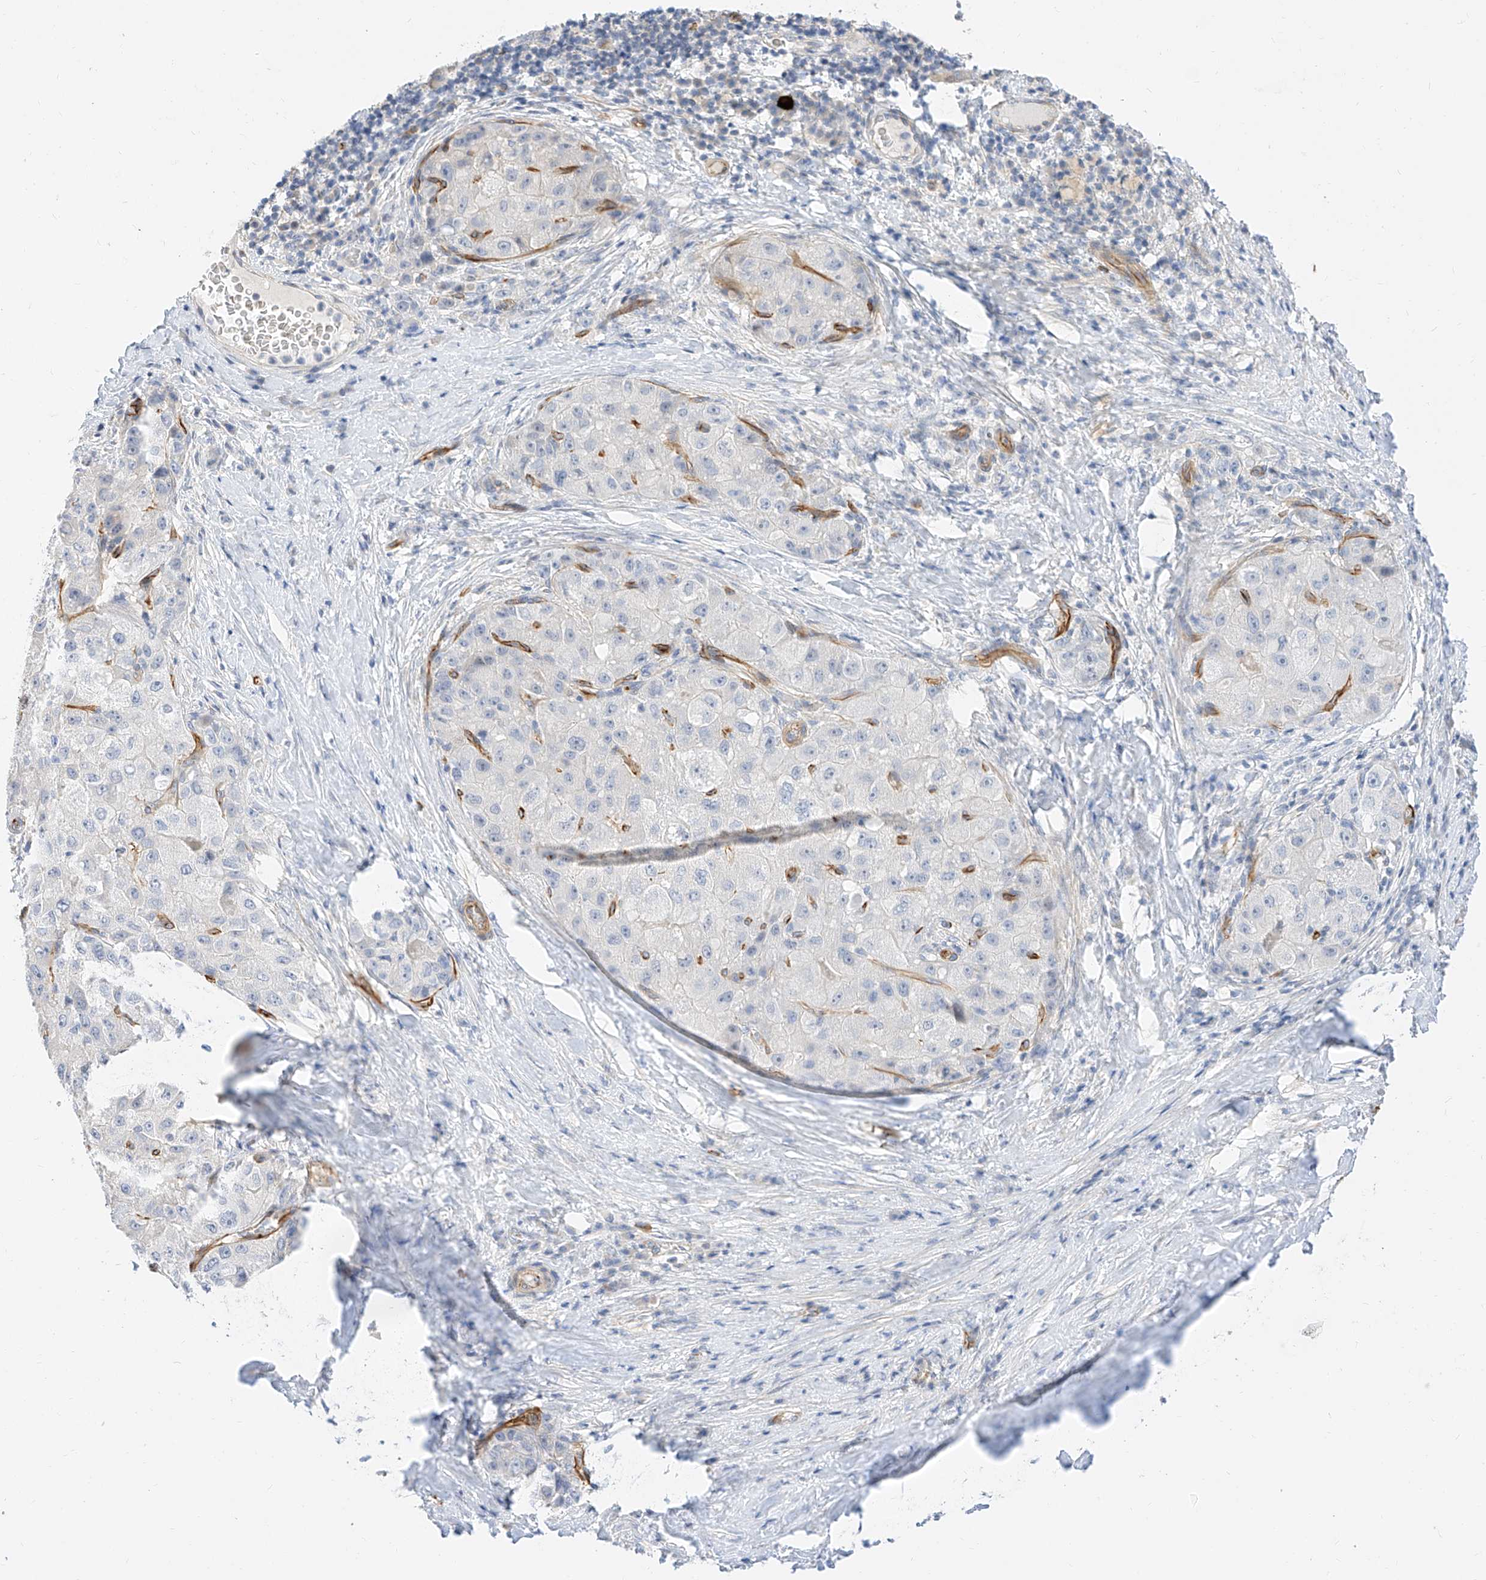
{"staining": {"intensity": "negative", "quantity": "none", "location": "none"}, "tissue": "liver cancer", "cell_type": "Tumor cells", "image_type": "cancer", "snomed": [{"axis": "morphology", "description": "Carcinoma, Hepatocellular, NOS"}, {"axis": "topography", "description": "Liver"}], "caption": "This micrograph is of liver hepatocellular carcinoma stained with immunohistochemistry (IHC) to label a protein in brown with the nuclei are counter-stained blue. There is no positivity in tumor cells.", "gene": "CDCP2", "patient": {"sex": "male", "age": 80}}